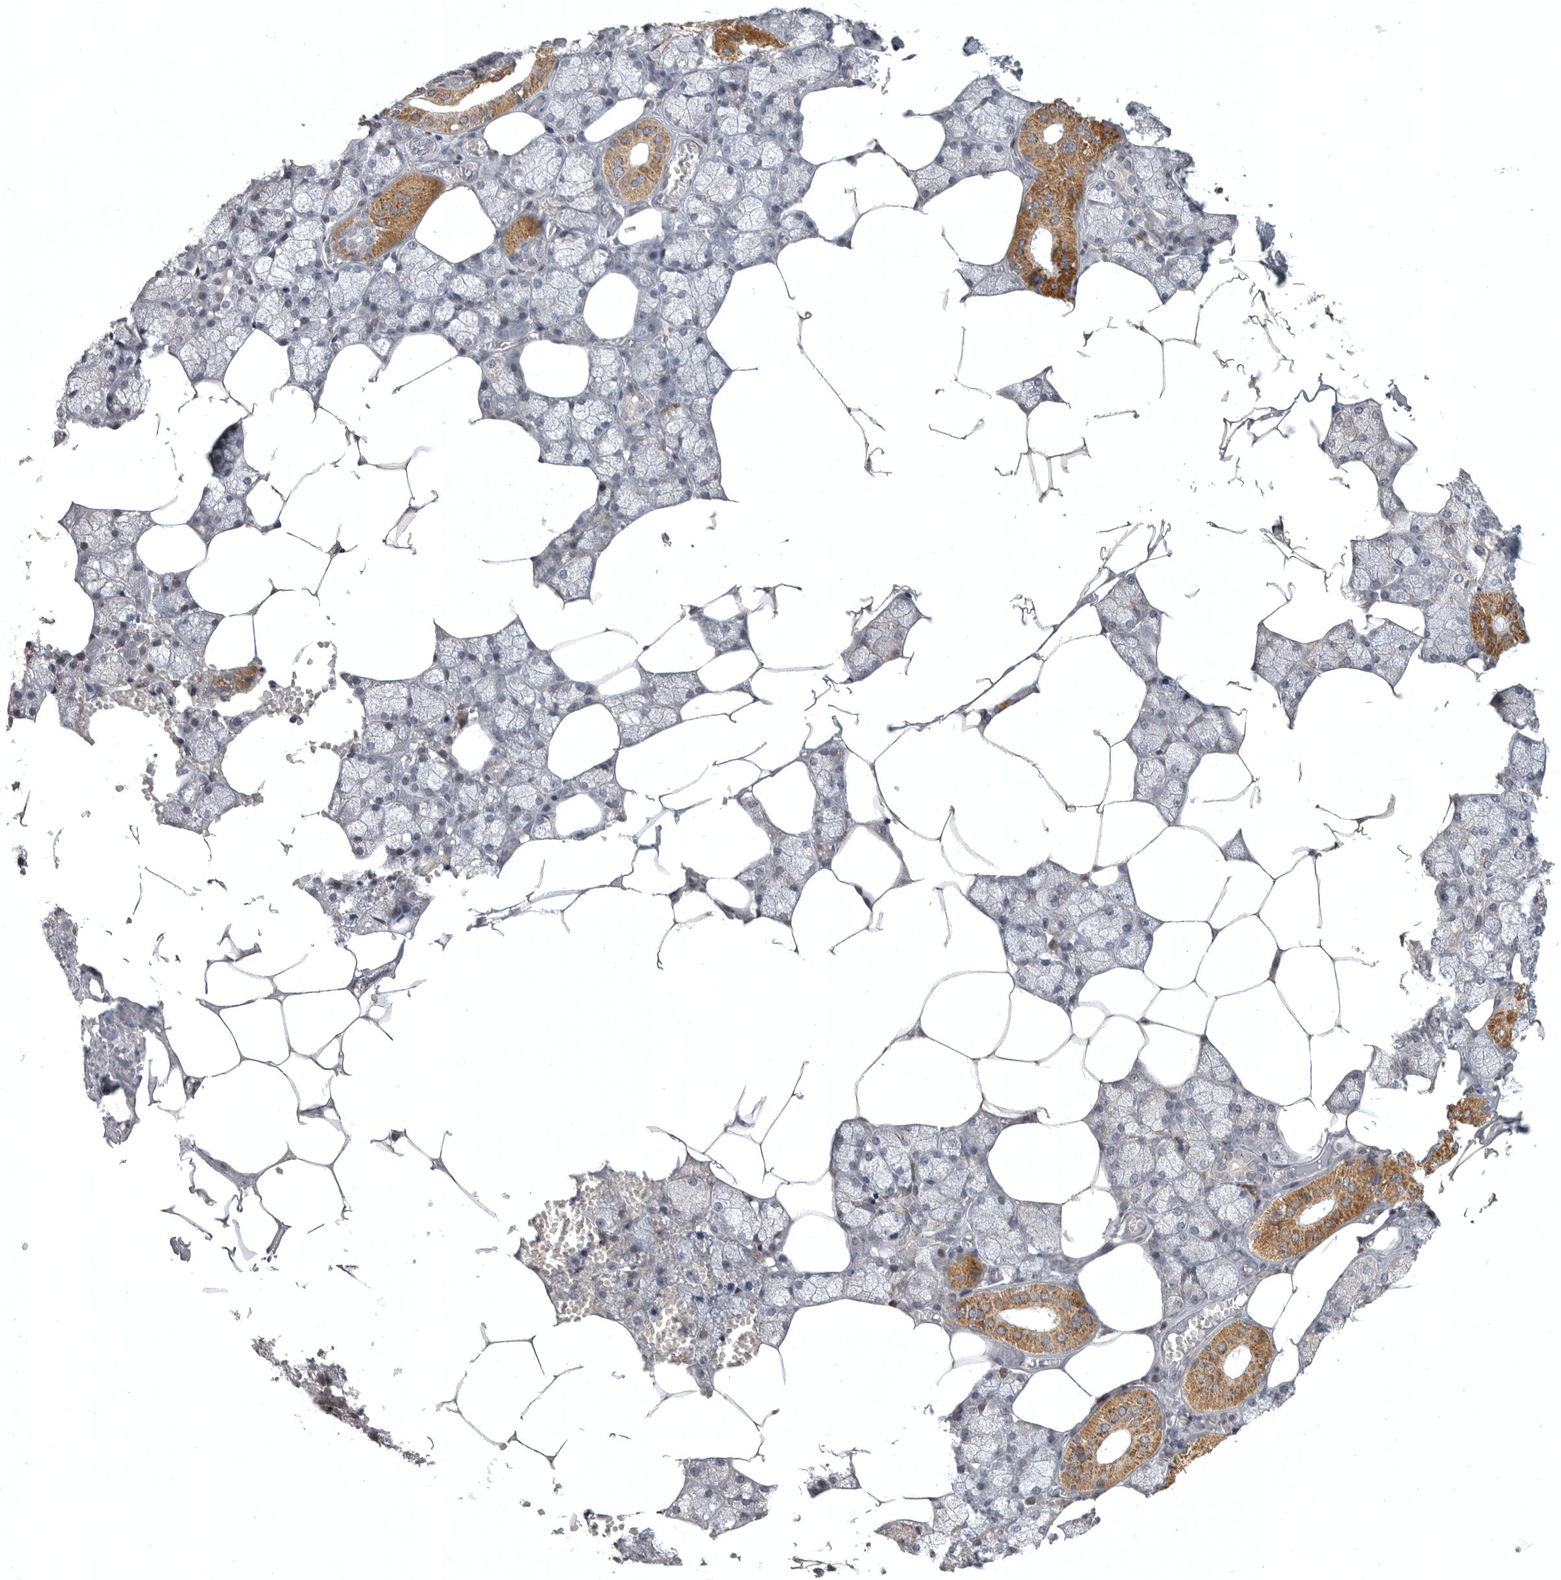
{"staining": {"intensity": "moderate", "quantity": "<25%", "location": "cytoplasmic/membranous"}, "tissue": "salivary gland", "cell_type": "Glandular cells", "image_type": "normal", "snomed": [{"axis": "morphology", "description": "Normal tissue, NOS"}, {"axis": "topography", "description": "Salivary gland"}], "caption": "Protein staining exhibits moderate cytoplasmic/membranous expression in approximately <25% of glandular cells in normal salivary gland. Nuclei are stained in blue.", "gene": "POLE2", "patient": {"sex": "male", "age": 62}}